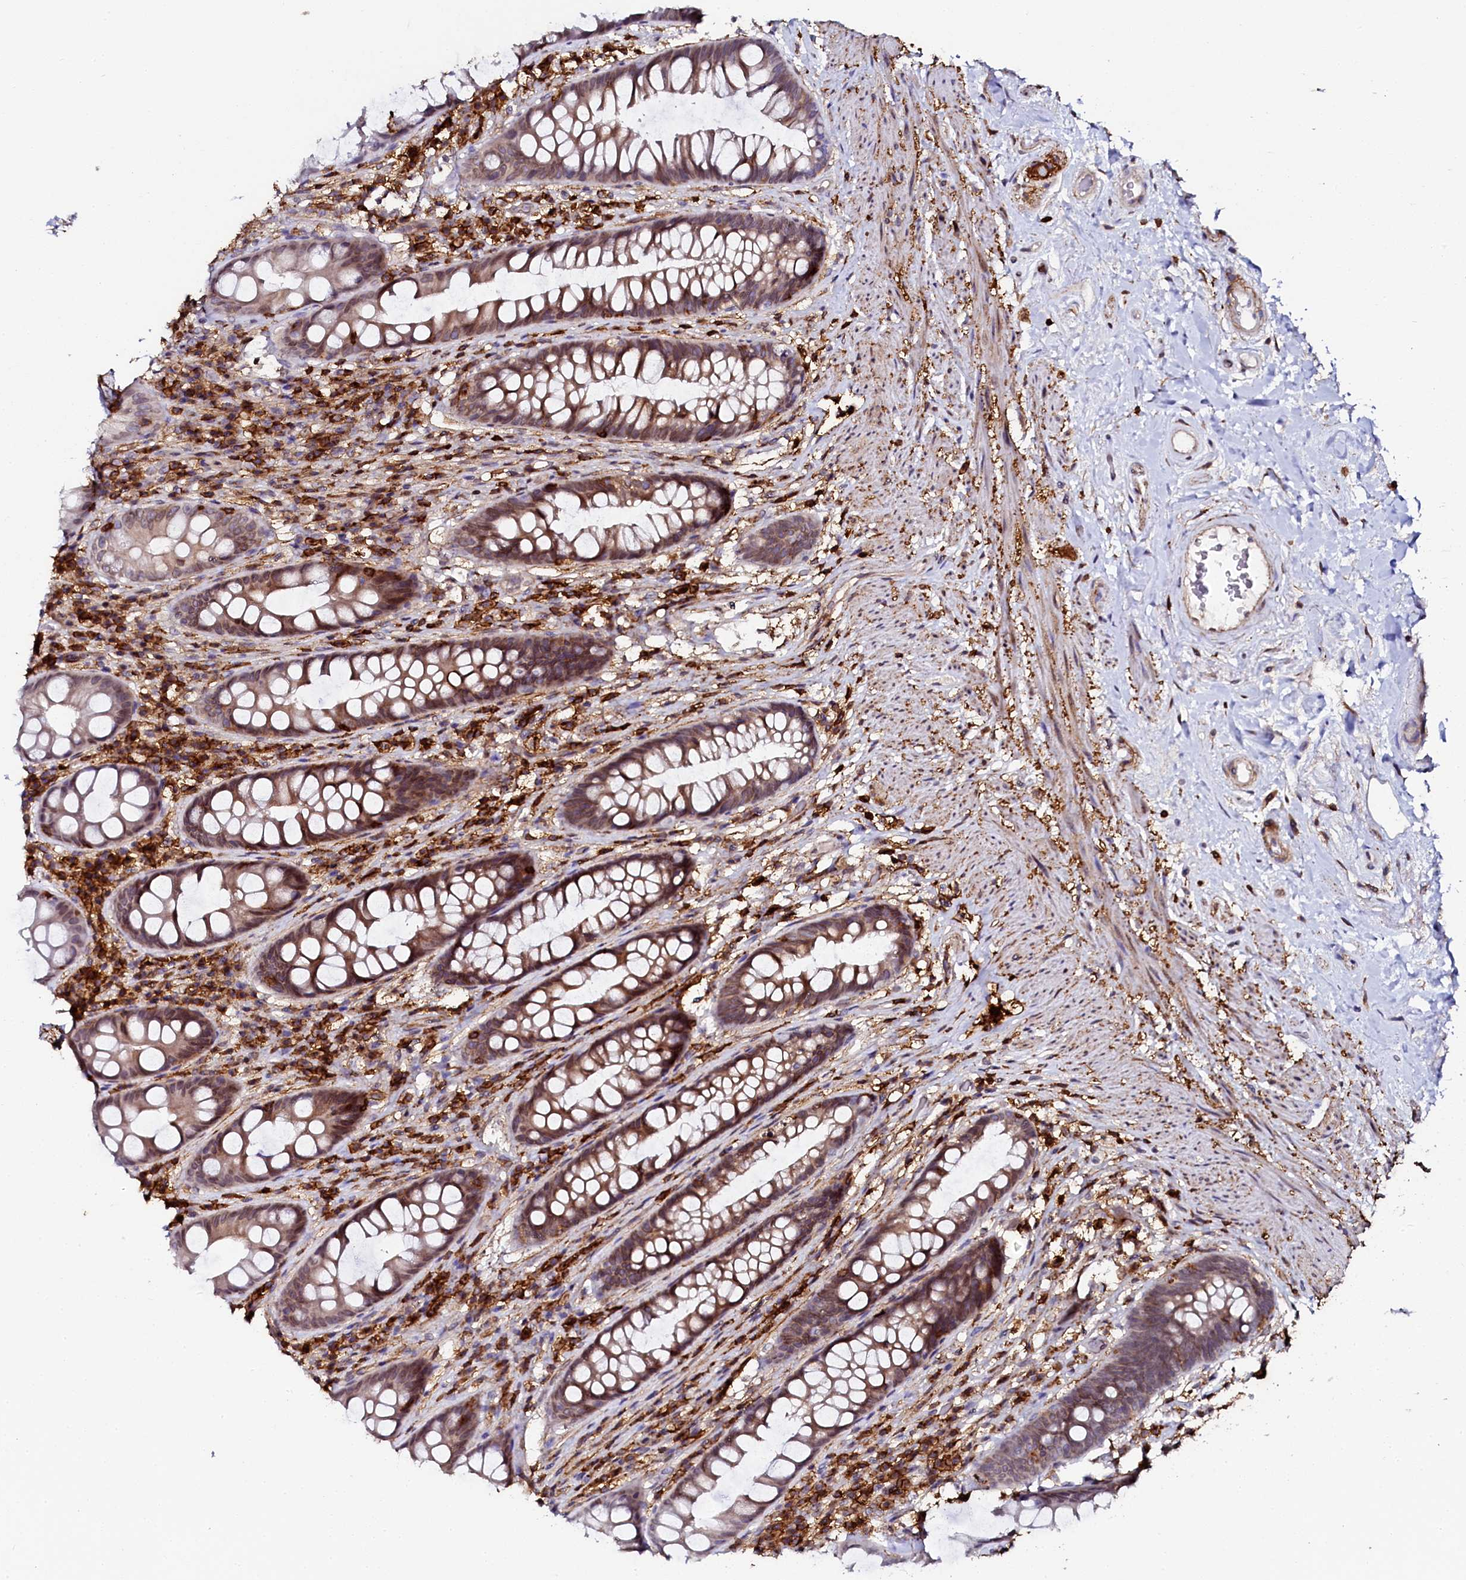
{"staining": {"intensity": "moderate", "quantity": "<25%", "location": "cytoplasmic/membranous,nuclear"}, "tissue": "rectum", "cell_type": "Glandular cells", "image_type": "normal", "snomed": [{"axis": "morphology", "description": "Normal tissue, NOS"}, {"axis": "topography", "description": "Rectum"}], "caption": "This is a photomicrograph of IHC staining of unremarkable rectum, which shows moderate expression in the cytoplasmic/membranous,nuclear of glandular cells.", "gene": "AAAS", "patient": {"sex": "male", "age": 74}}